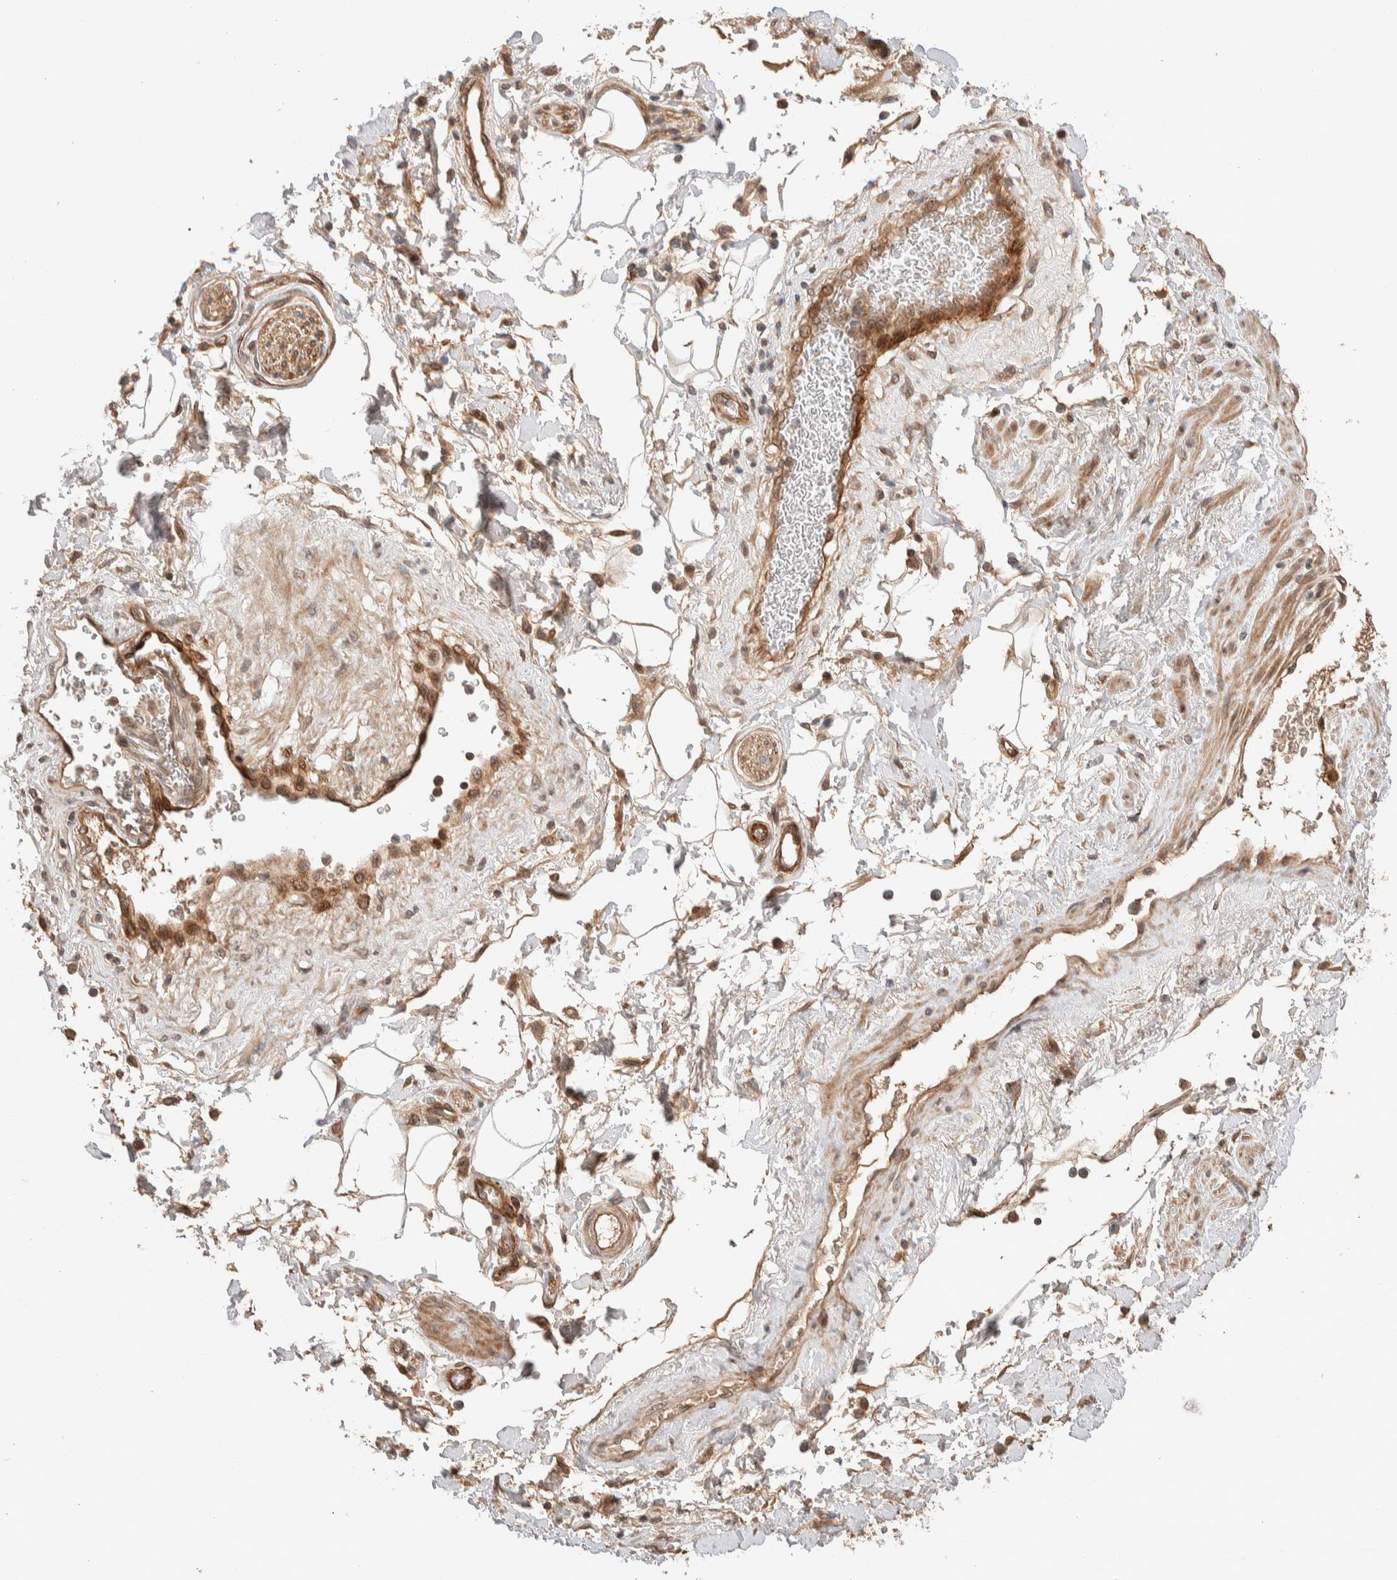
{"staining": {"intensity": "moderate", "quantity": ">75%", "location": "cytoplasmic/membranous"}, "tissue": "adipose tissue", "cell_type": "Adipocytes", "image_type": "normal", "snomed": [{"axis": "morphology", "description": "Normal tissue, NOS"}, {"axis": "topography", "description": "Soft tissue"}, {"axis": "topography", "description": "Peripheral nerve tissue"}], "caption": "A histopathology image showing moderate cytoplasmic/membranous staining in approximately >75% of adipocytes in benign adipose tissue, as visualized by brown immunohistochemical staining.", "gene": "PRDM15", "patient": {"sex": "female", "age": 71}}